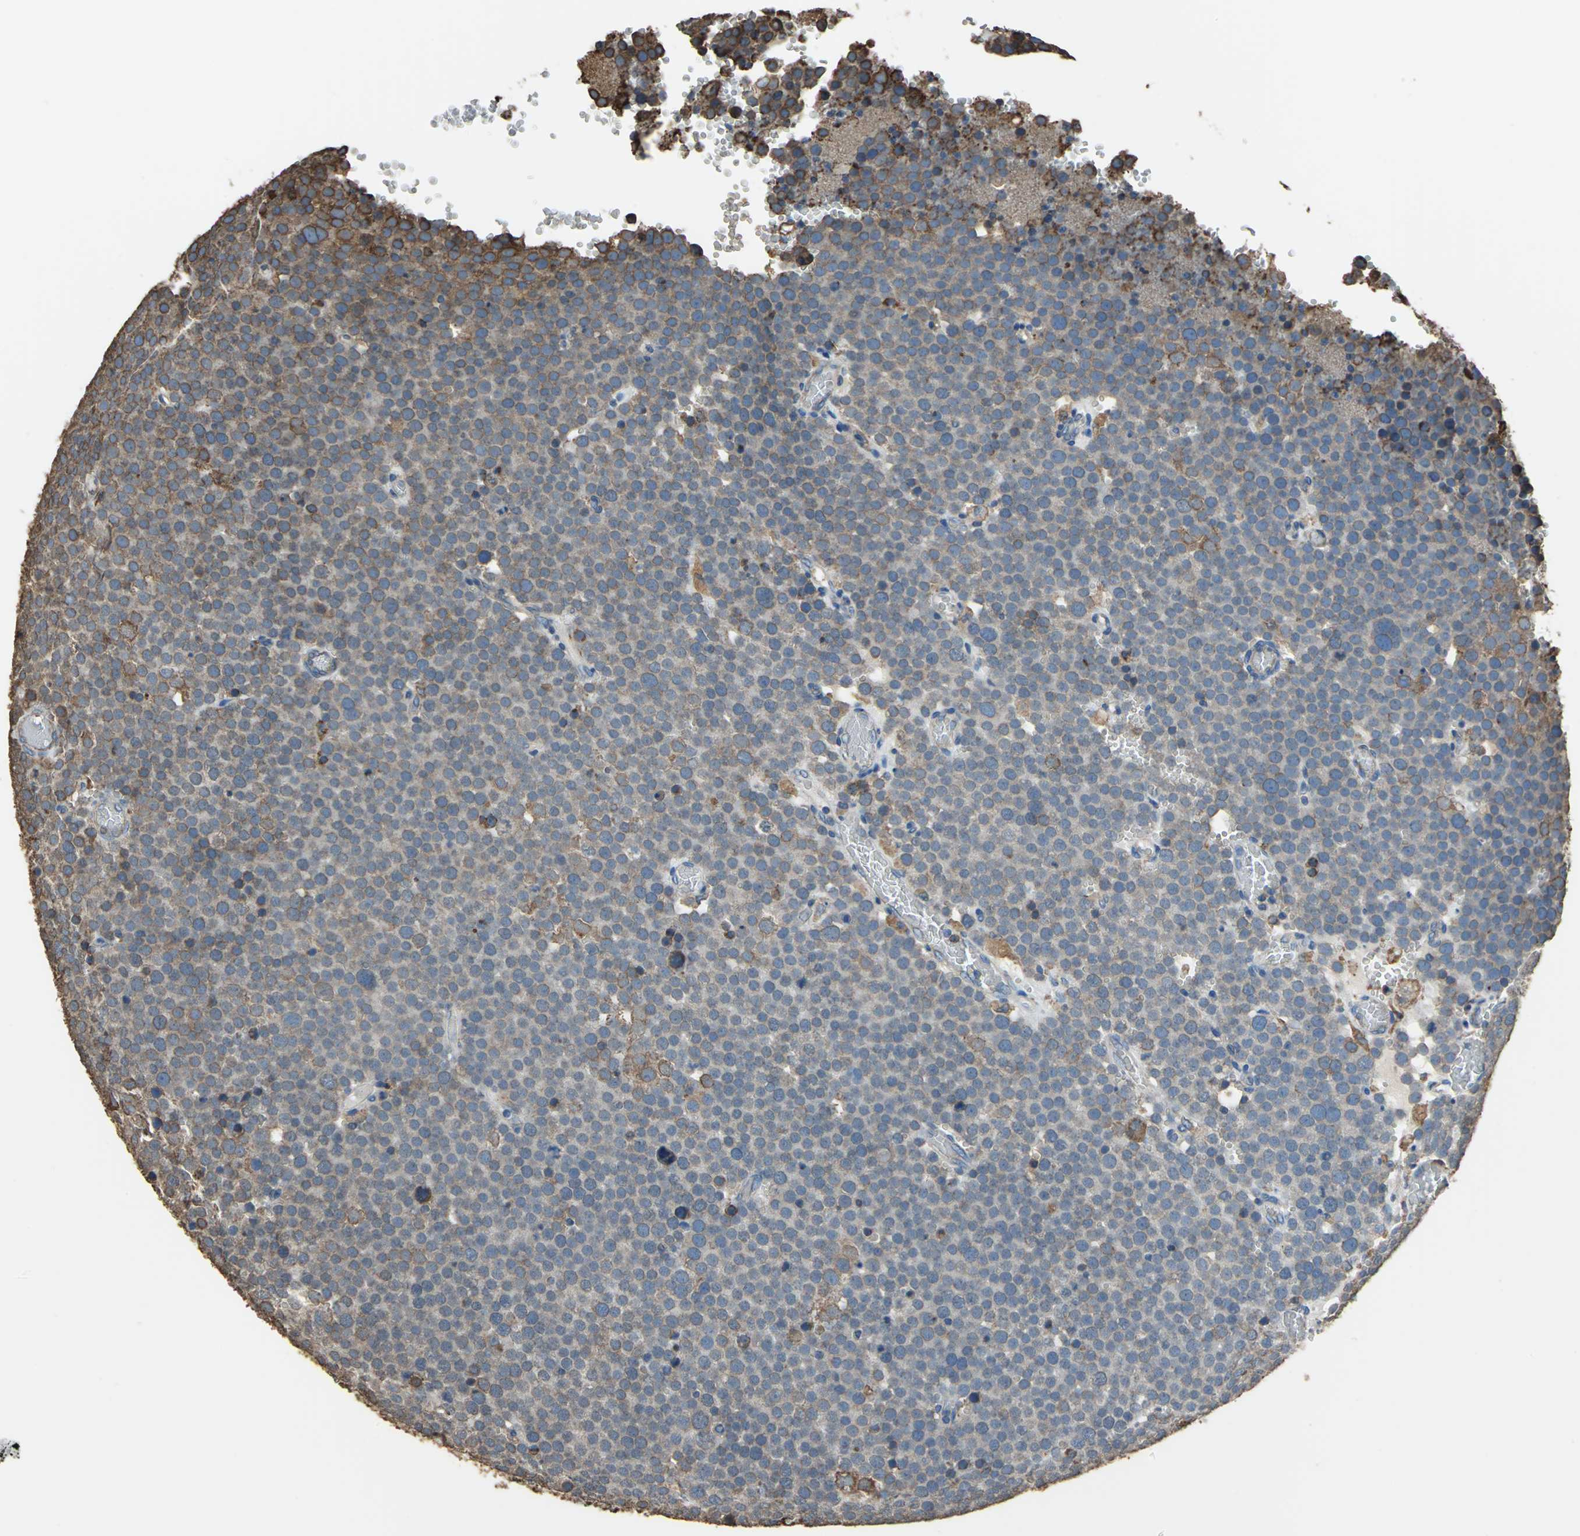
{"staining": {"intensity": "moderate", "quantity": ">75%", "location": "cytoplasmic/membranous"}, "tissue": "testis cancer", "cell_type": "Tumor cells", "image_type": "cancer", "snomed": [{"axis": "morphology", "description": "Seminoma, NOS"}, {"axis": "topography", "description": "Testis"}], "caption": "A histopathology image showing moderate cytoplasmic/membranous expression in approximately >75% of tumor cells in seminoma (testis), as visualized by brown immunohistochemical staining.", "gene": "GPANK1", "patient": {"sex": "male", "age": 71}}